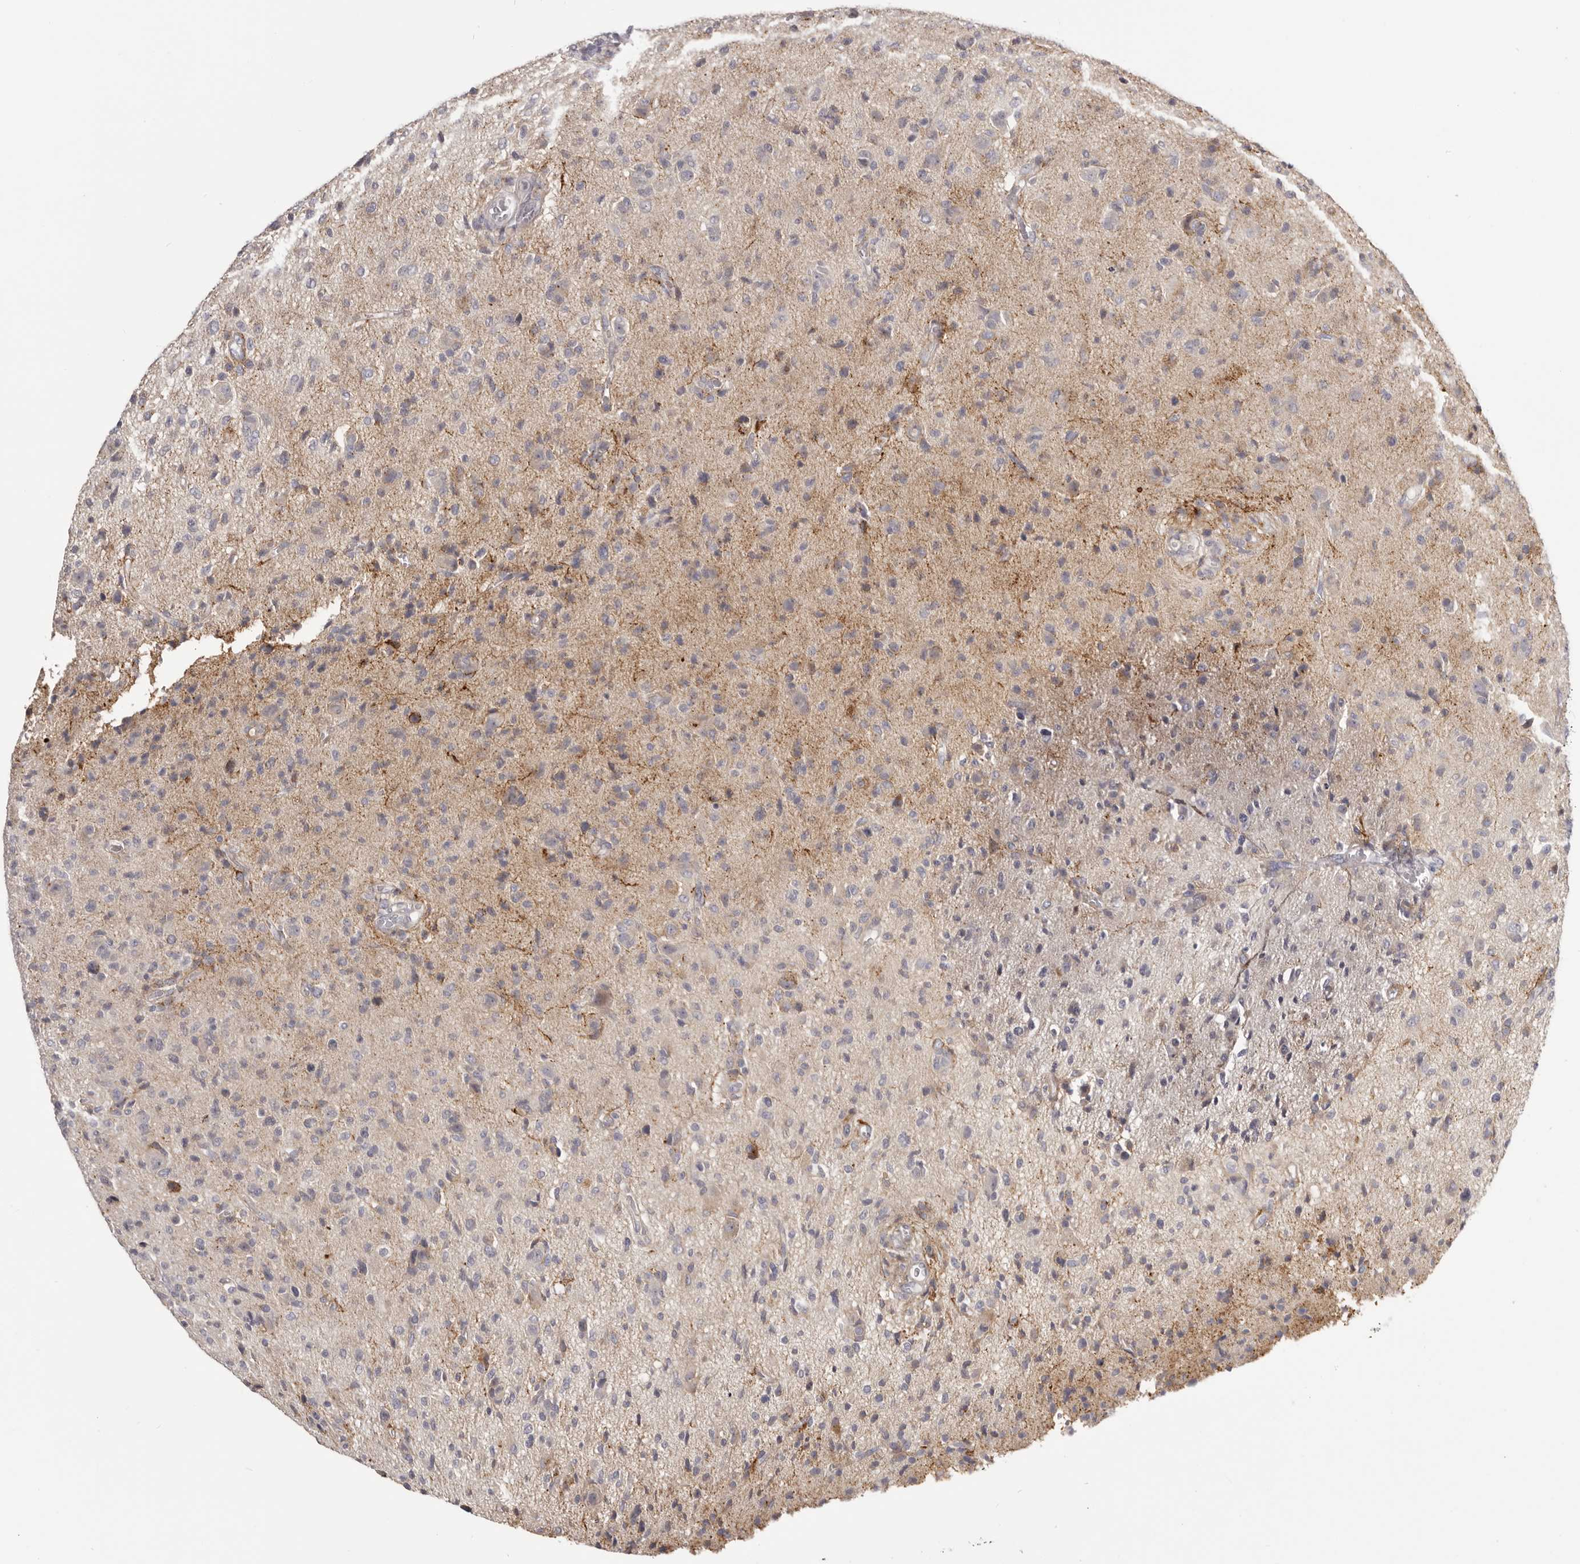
{"staining": {"intensity": "weak", "quantity": "<25%", "location": "cytoplasmic/membranous"}, "tissue": "glioma", "cell_type": "Tumor cells", "image_type": "cancer", "snomed": [{"axis": "morphology", "description": "Glioma, malignant, High grade"}, {"axis": "topography", "description": "Brain"}], "caption": "Tumor cells show no significant protein expression in glioma. The staining is performed using DAB brown chromogen with nuclei counter-stained in using hematoxylin.", "gene": "OTUD3", "patient": {"sex": "female", "age": 57}}